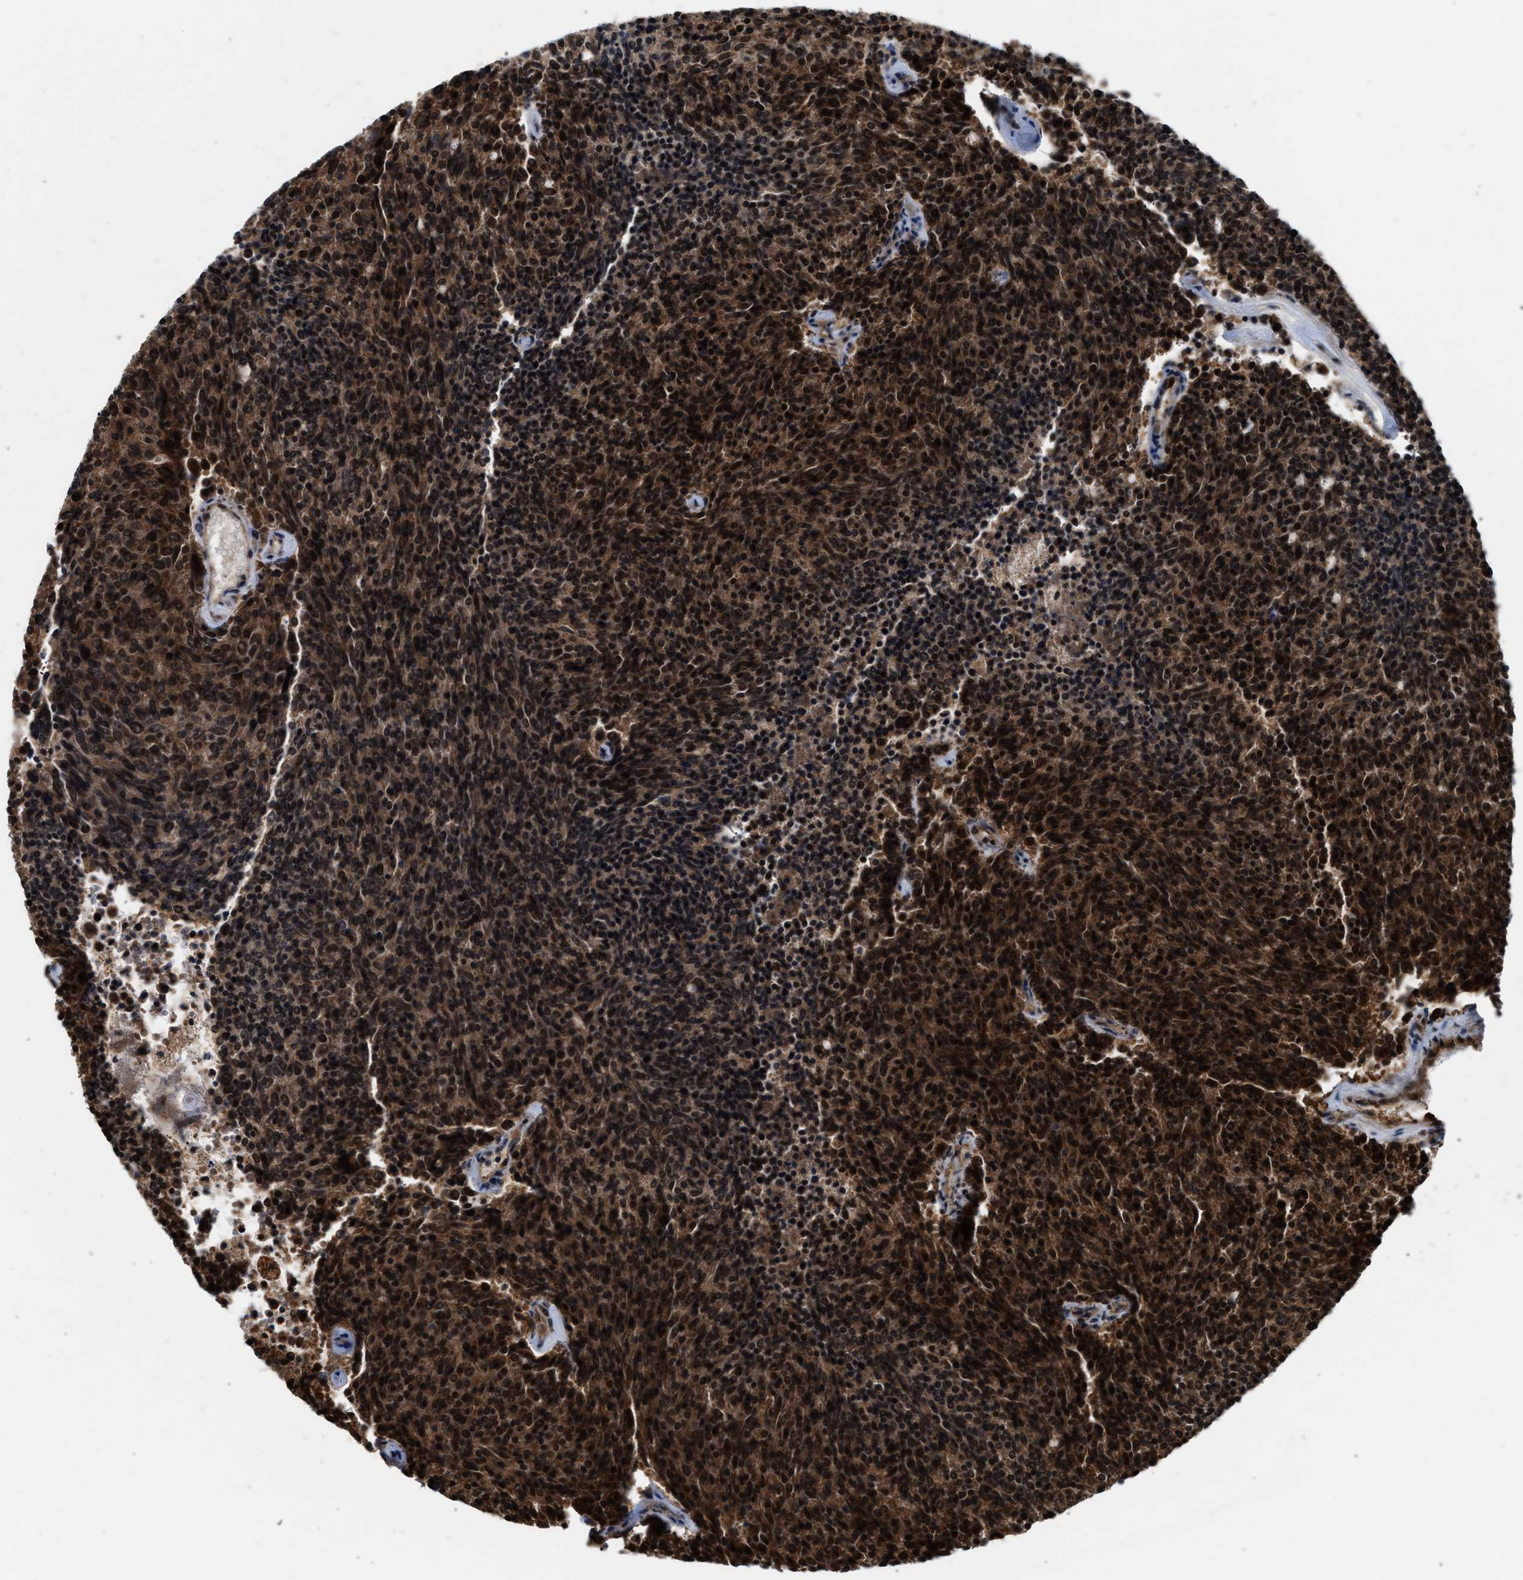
{"staining": {"intensity": "moderate", "quantity": ">75%", "location": "cytoplasmic/membranous,nuclear"}, "tissue": "carcinoid", "cell_type": "Tumor cells", "image_type": "cancer", "snomed": [{"axis": "morphology", "description": "Carcinoid, malignant, NOS"}, {"axis": "topography", "description": "Pancreas"}], "caption": "Carcinoid was stained to show a protein in brown. There is medium levels of moderate cytoplasmic/membranous and nuclear positivity in approximately >75% of tumor cells.", "gene": "RUSC2", "patient": {"sex": "female", "age": 54}}